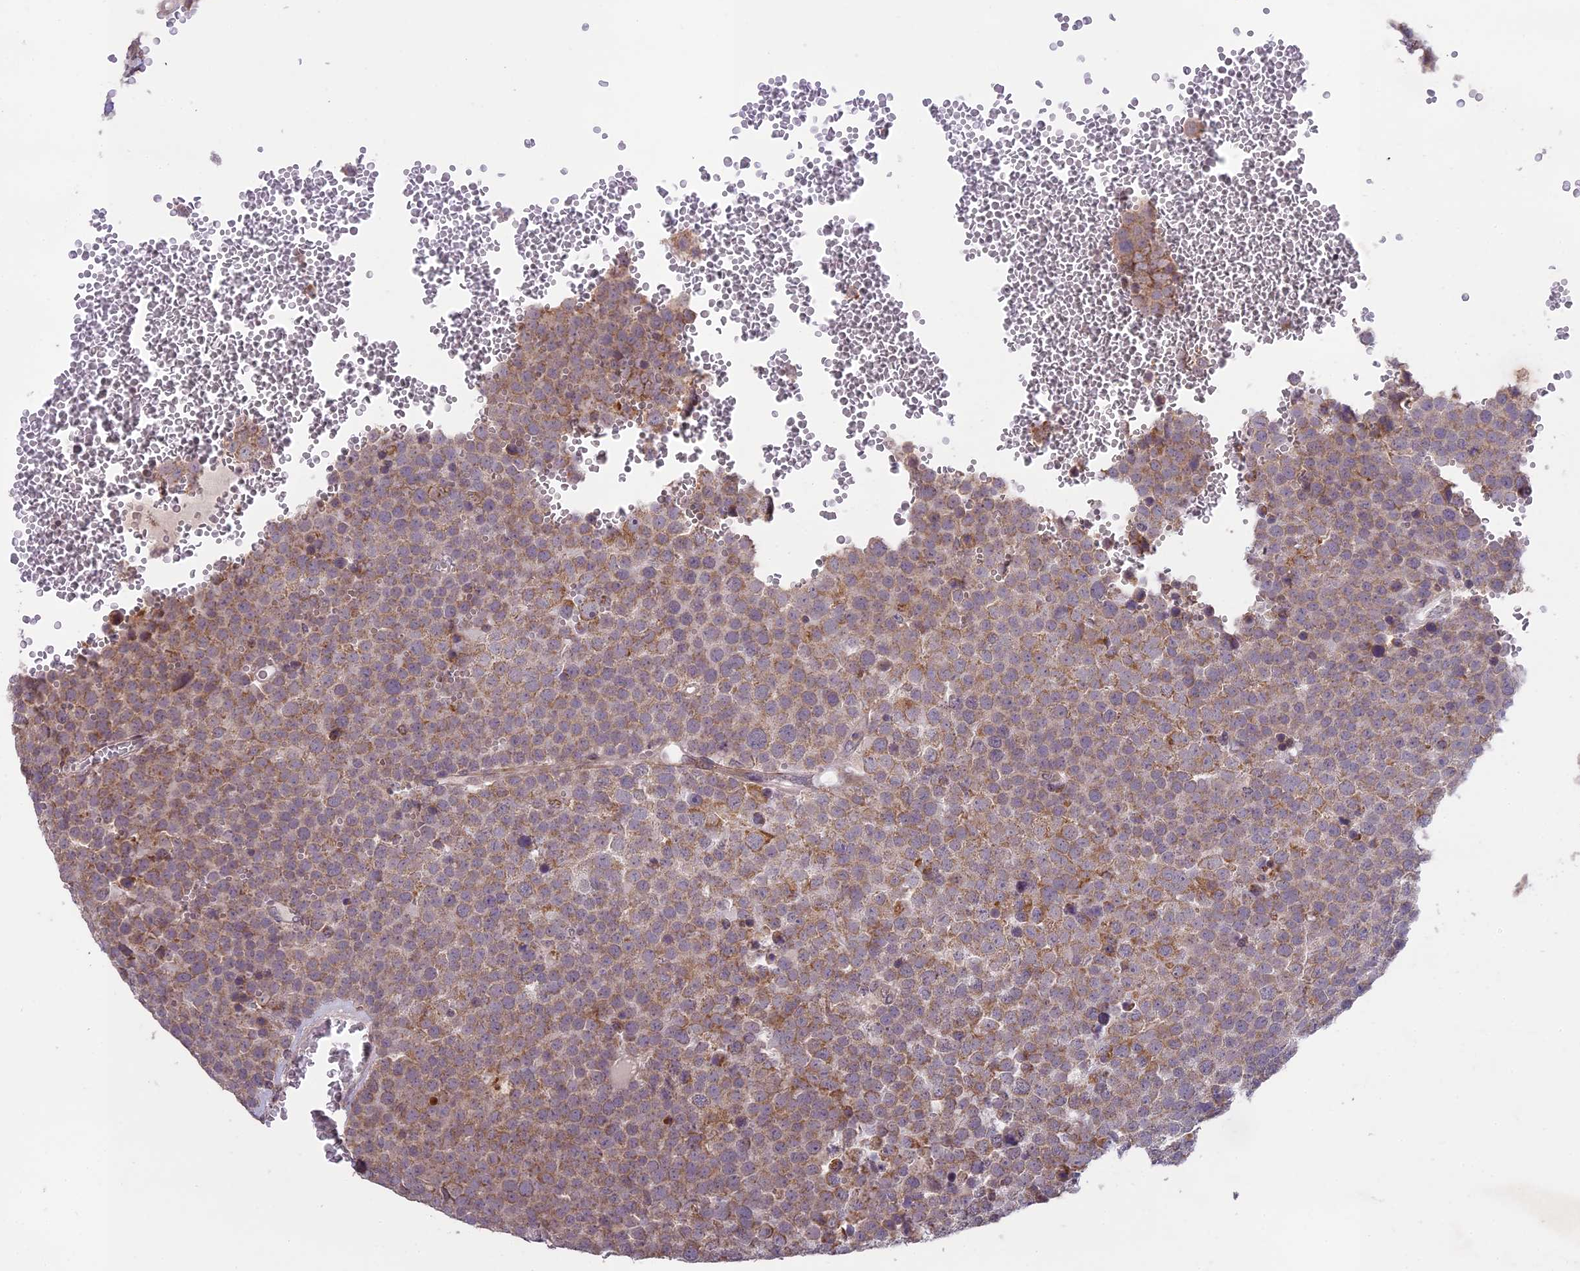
{"staining": {"intensity": "moderate", "quantity": "25%-75%", "location": "cytoplasmic/membranous"}, "tissue": "testis cancer", "cell_type": "Tumor cells", "image_type": "cancer", "snomed": [{"axis": "morphology", "description": "Seminoma, NOS"}, {"axis": "topography", "description": "Testis"}], "caption": "About 25%-75% of tumor cells in human testis cancer (seminoma) exhibit moderate cytoplasmic/membranous protein staining as visualized by brown immunohistochemical staining.", "gene": "ERG28", "patient": {"sex": "male", "age": 71}}